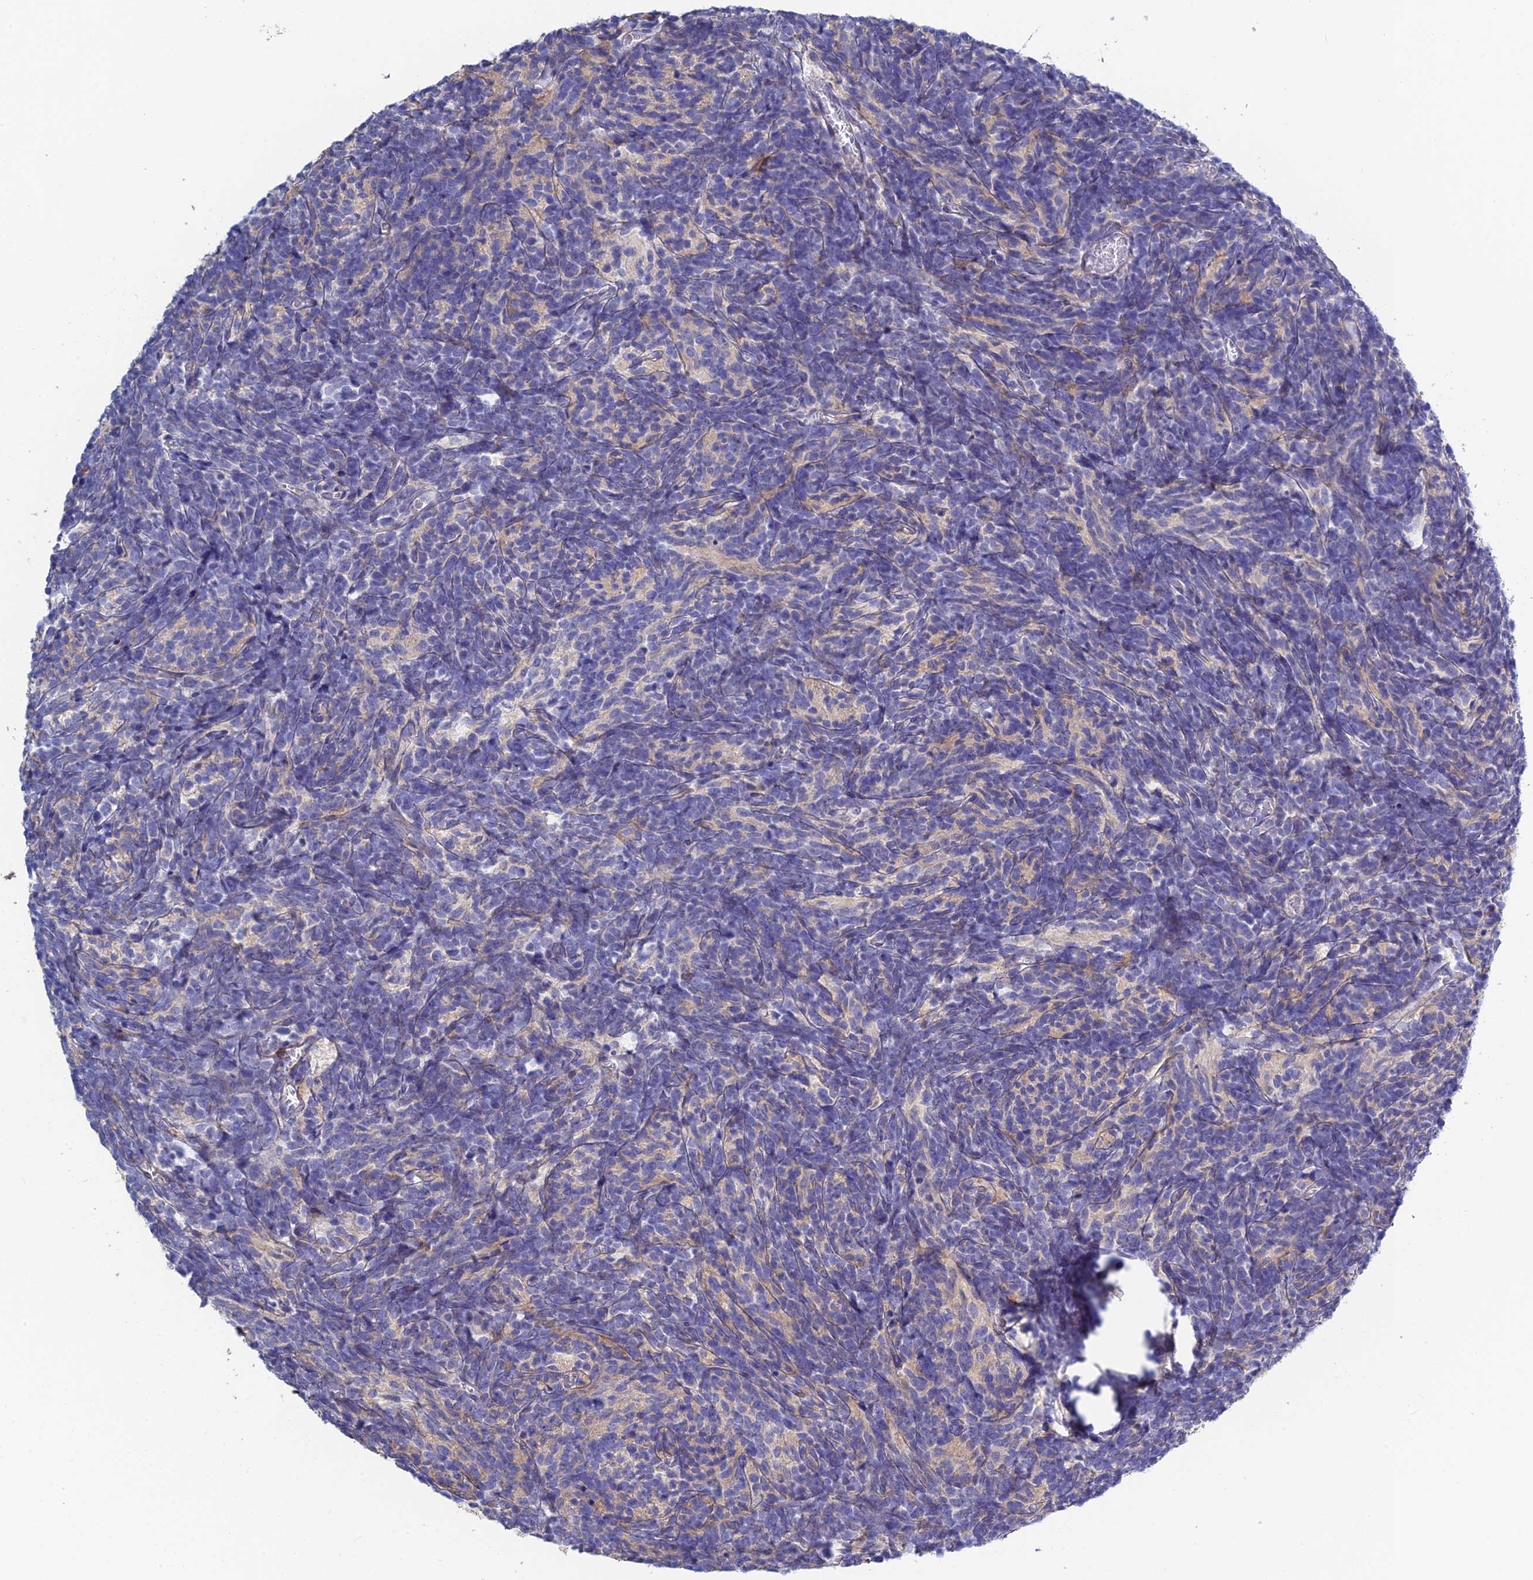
{"staining": {"intensity": "negative", "quantity": "none", "location": "none"}, "tissue": "glioma", "cell_type": "Tumor cells", "image_type": "cancer", "snomed": [{"axis": "morphology", "description": "Glioma, malignant, Low grade"}, {"axis": "topography", "description": "Brain"}], "caption": "This is a histopathology image of IHC staining of glioma, which shows no staining in tumor cells.", "gene": "PCDHA8", "patient": {"sex": "female", "age": 1}}